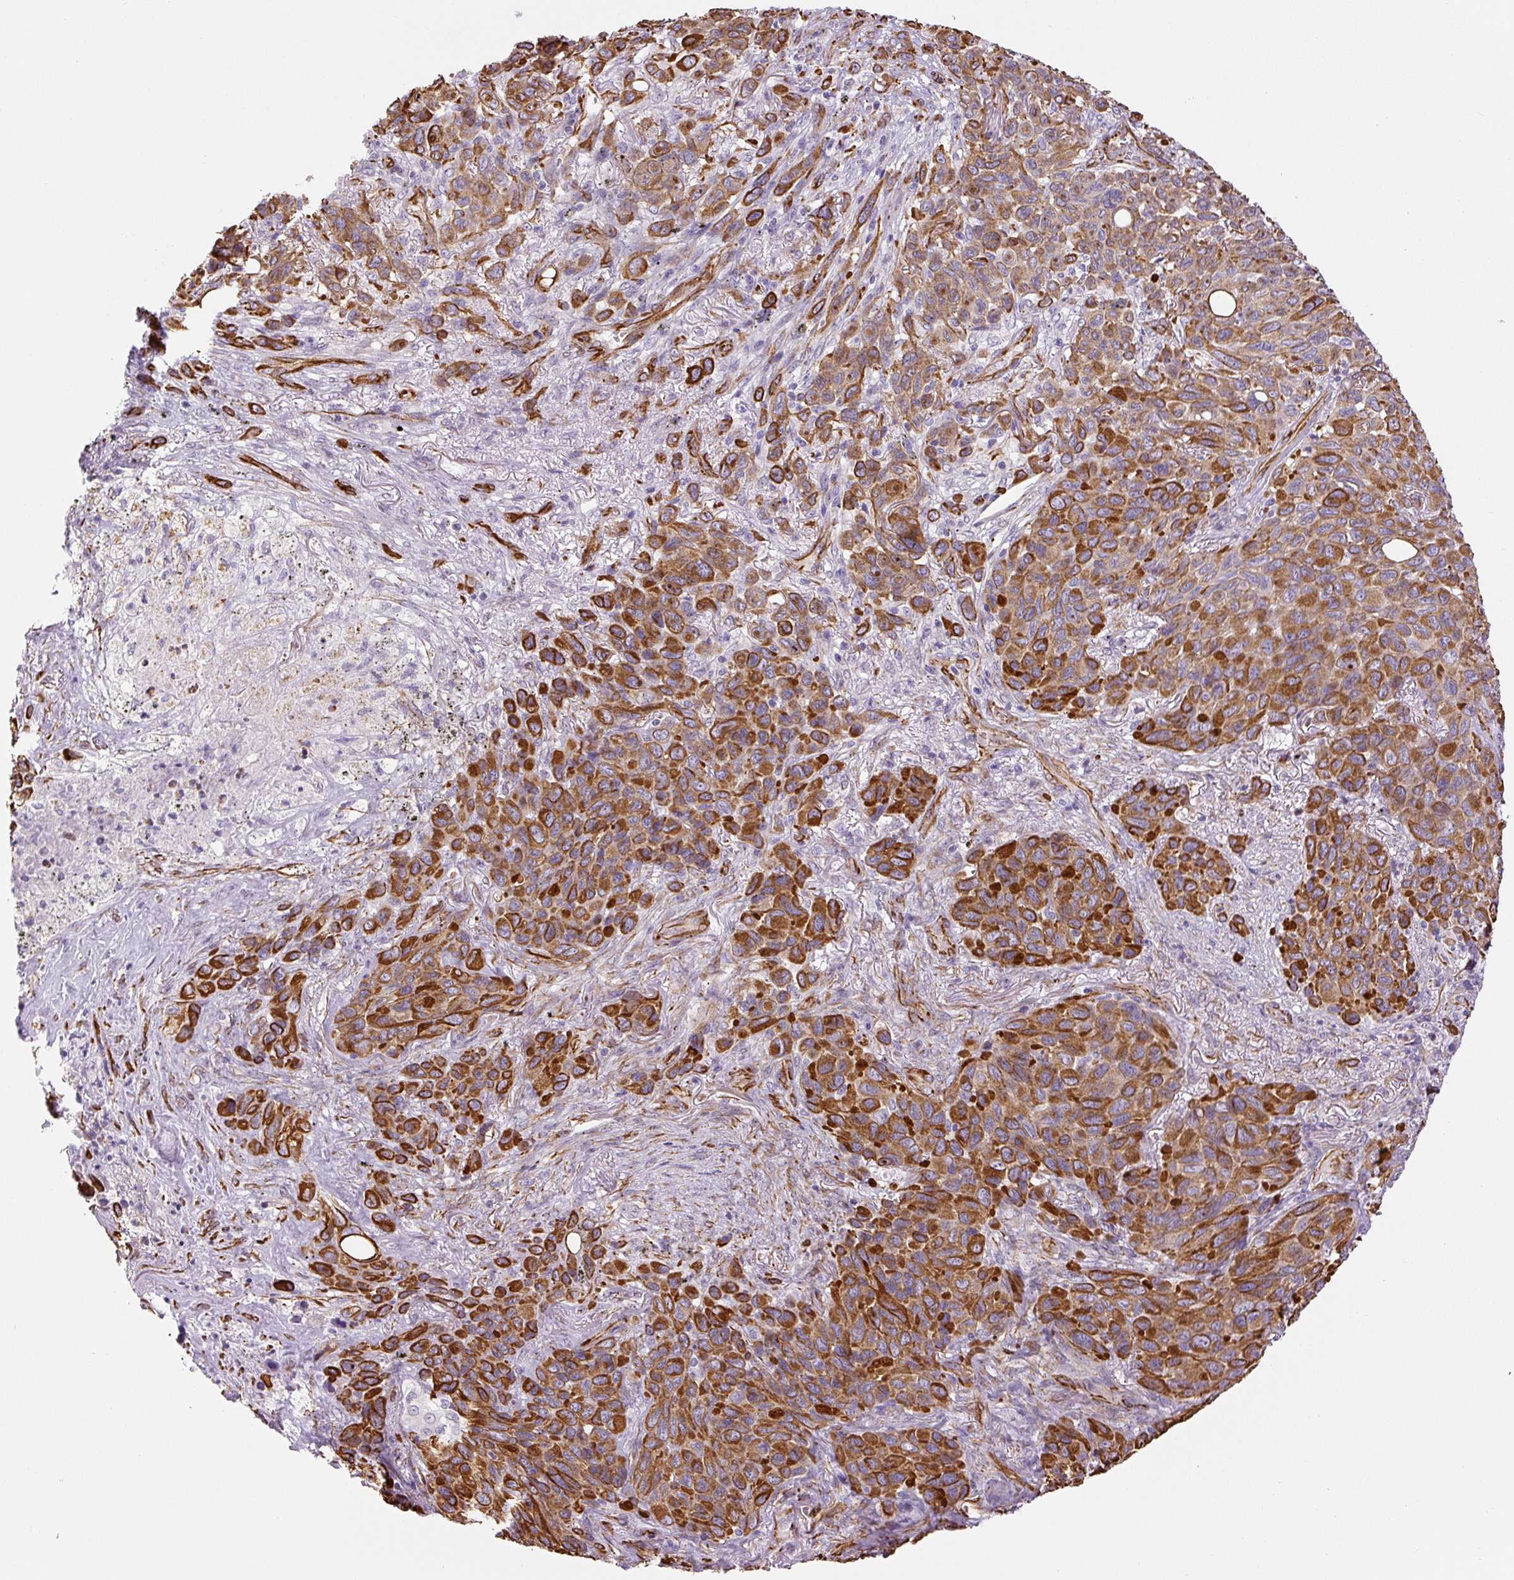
{"staining": {"intensity": "moderate", "quantity": ">75%", "location": "cytoplasmic/membranous"}, "tissue": "melanoma", "cell_type": "Tumor cells", "image_type": "cancer", "snomed": [{"axis": "morphology", "description": "Malignant melanoma, Metastatic site"}, {"axis": "topography", "description": "Lung"}], "caption": "This photomicrograph exhibits immunohistochemistry (IHC) staining of human malignant melanoma (metastatic site), with medium moderate cytoplasmic/membranous staining in approximately >75% of tumor cells.", "gene": "NES", "patient": {"sex": "male", "age": 48}}